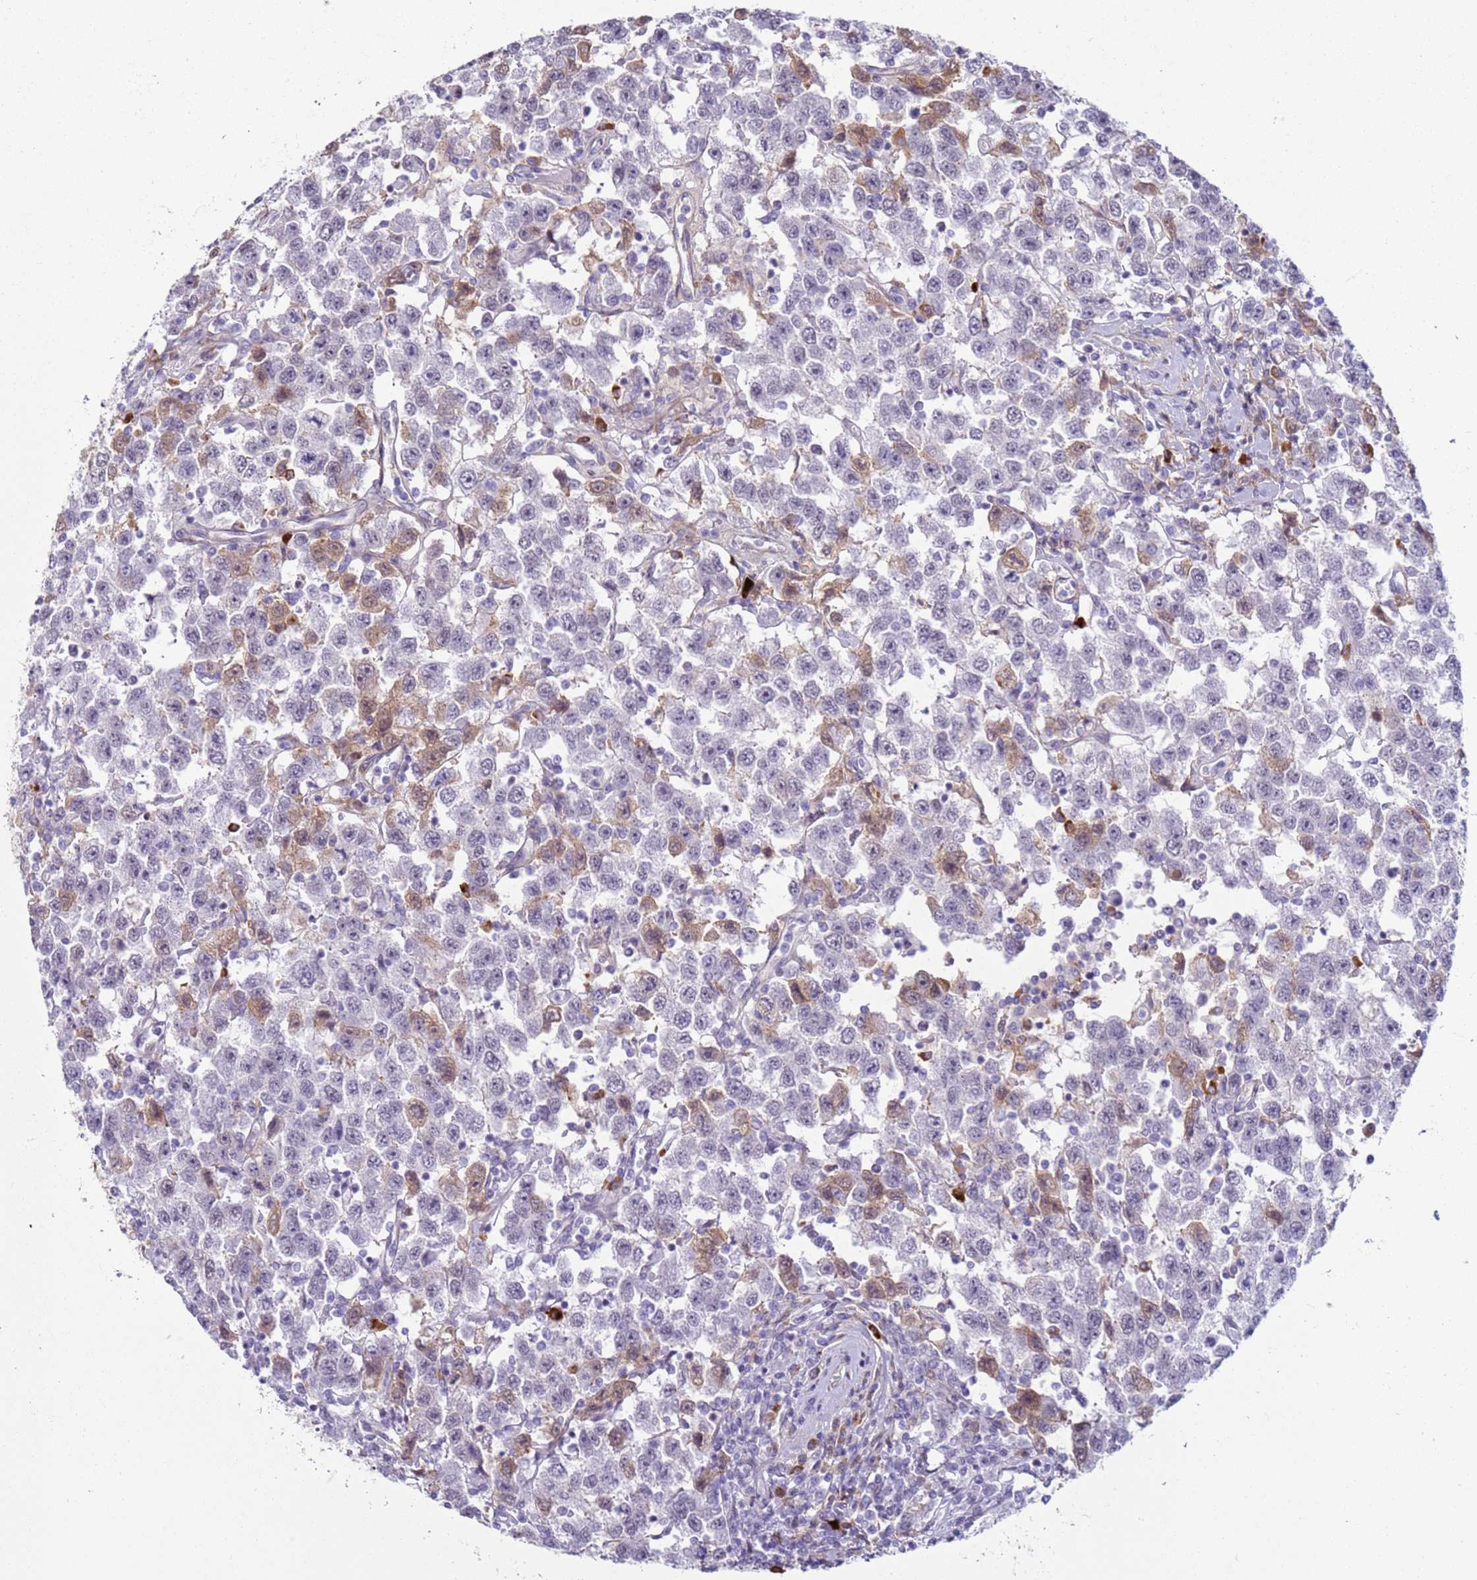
{"staining": {"intensity": "moderate", "quantity": "<25%", "location": "cytoplasmic/membranous"}, "tissue": "testis cancer", "cell_type": "Tumor cells", "image_type": "cancer", "snomed": [{"axis": "morphology", "description": "Seminoma, NOS"}, {"axis": "topography", "description": "Testis"}], "caption": "Immunohistochemical staining of testis seminoma demonstrates low levels of moderate cytoplasmic/membranous protein staining in approximately <25% of tumor cells. Nuclei are stained in blue.", "gene": "NPAP1", "patient": {"sex": "male", "age": 41}}